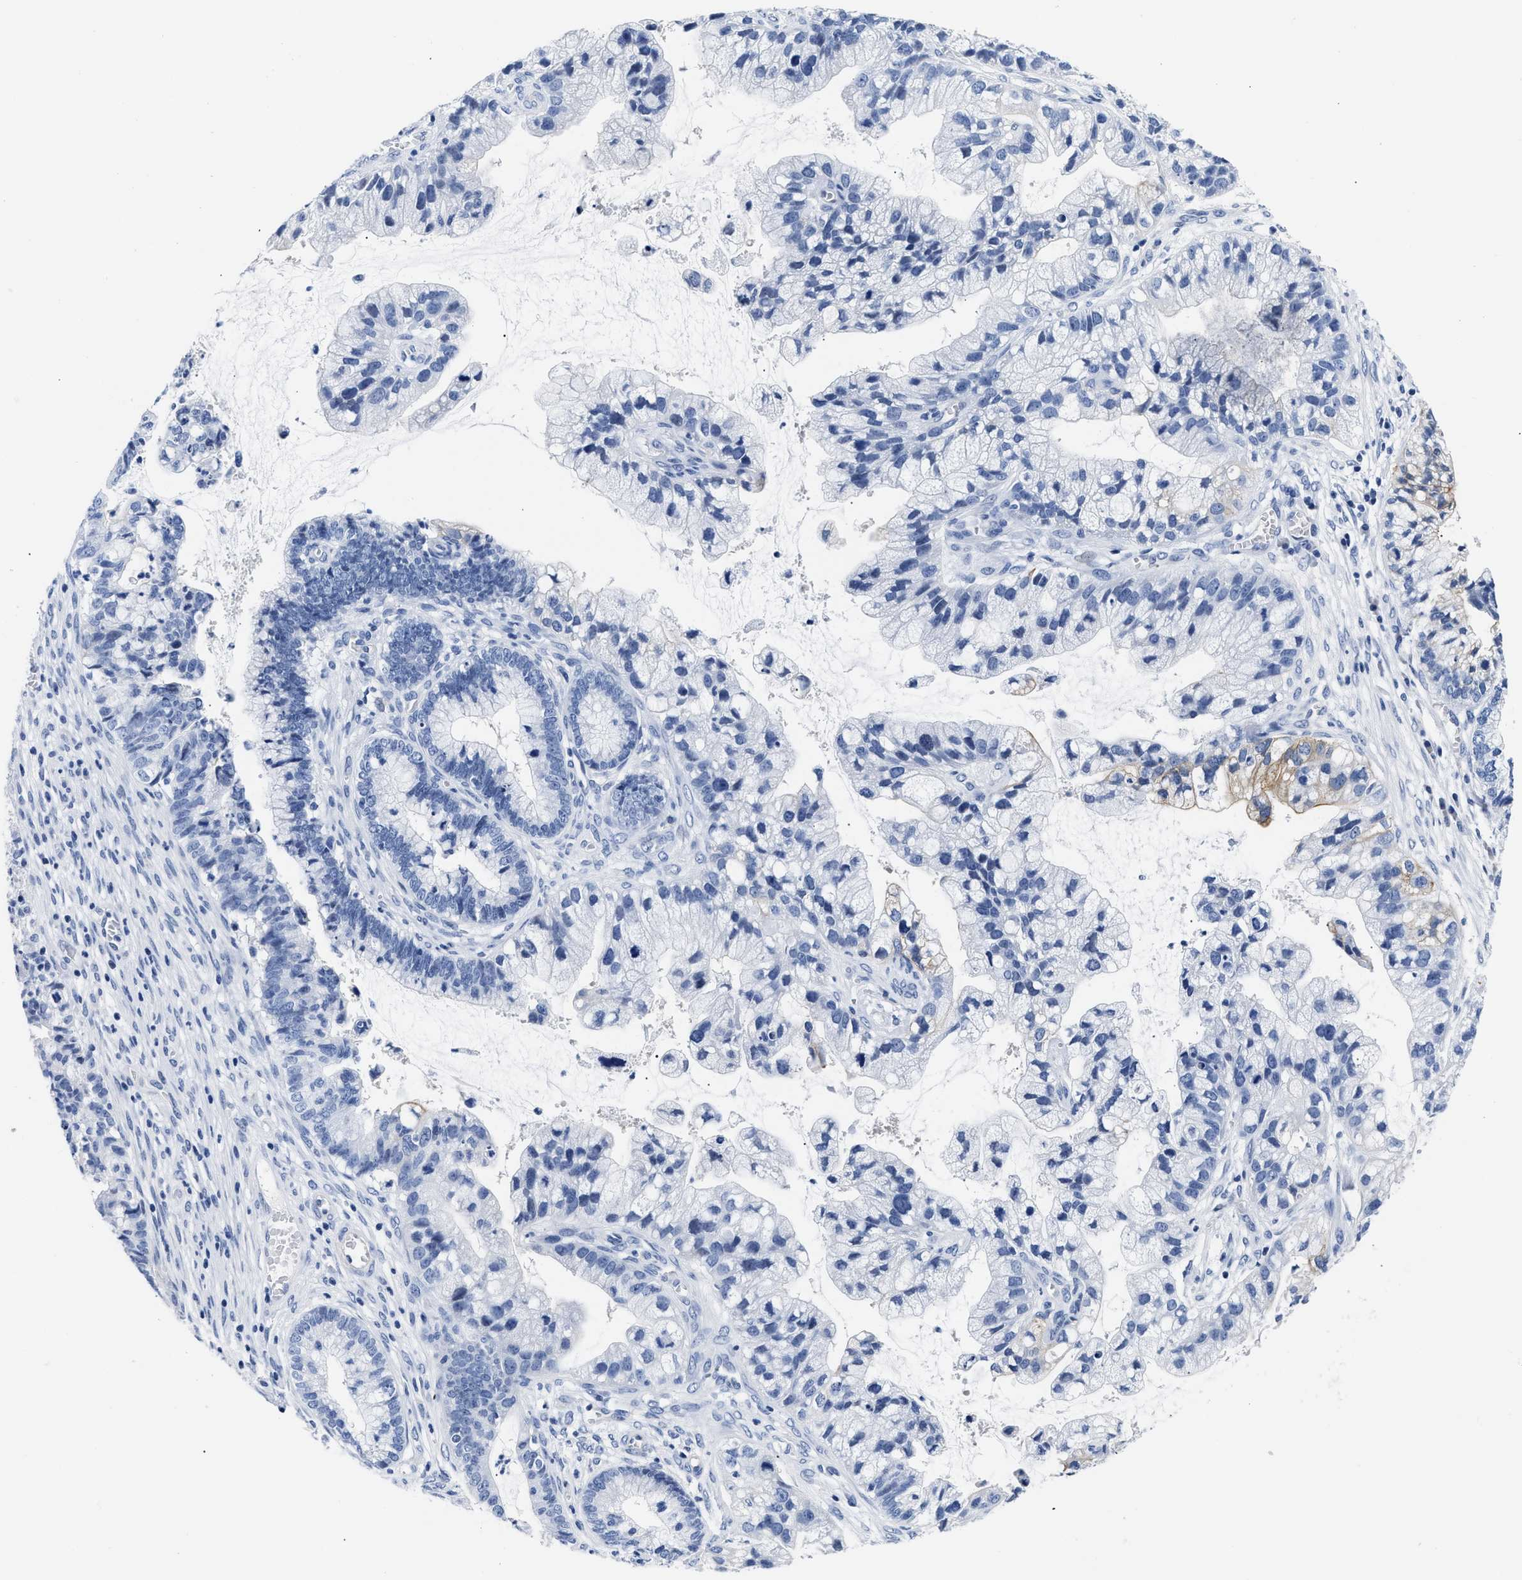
{"staining": {"intensity": "negative", "quantity": "none", "location": "none"}, "tissue": "cervical cancer", "cell_type": "Tumor cells", "image_type": "cancer", "snomed": [{"axis": "morphology", "description": "Adenocarcinoma, NOS"}, {"axis": "topography", "description": "Cervix"}], "caption": "The photomicrograph reveals no staining of tumor cells in adenocarcinoma (cervical).", "gene": "TRIM29", "patient": {"sex": "female", "age": 44}}